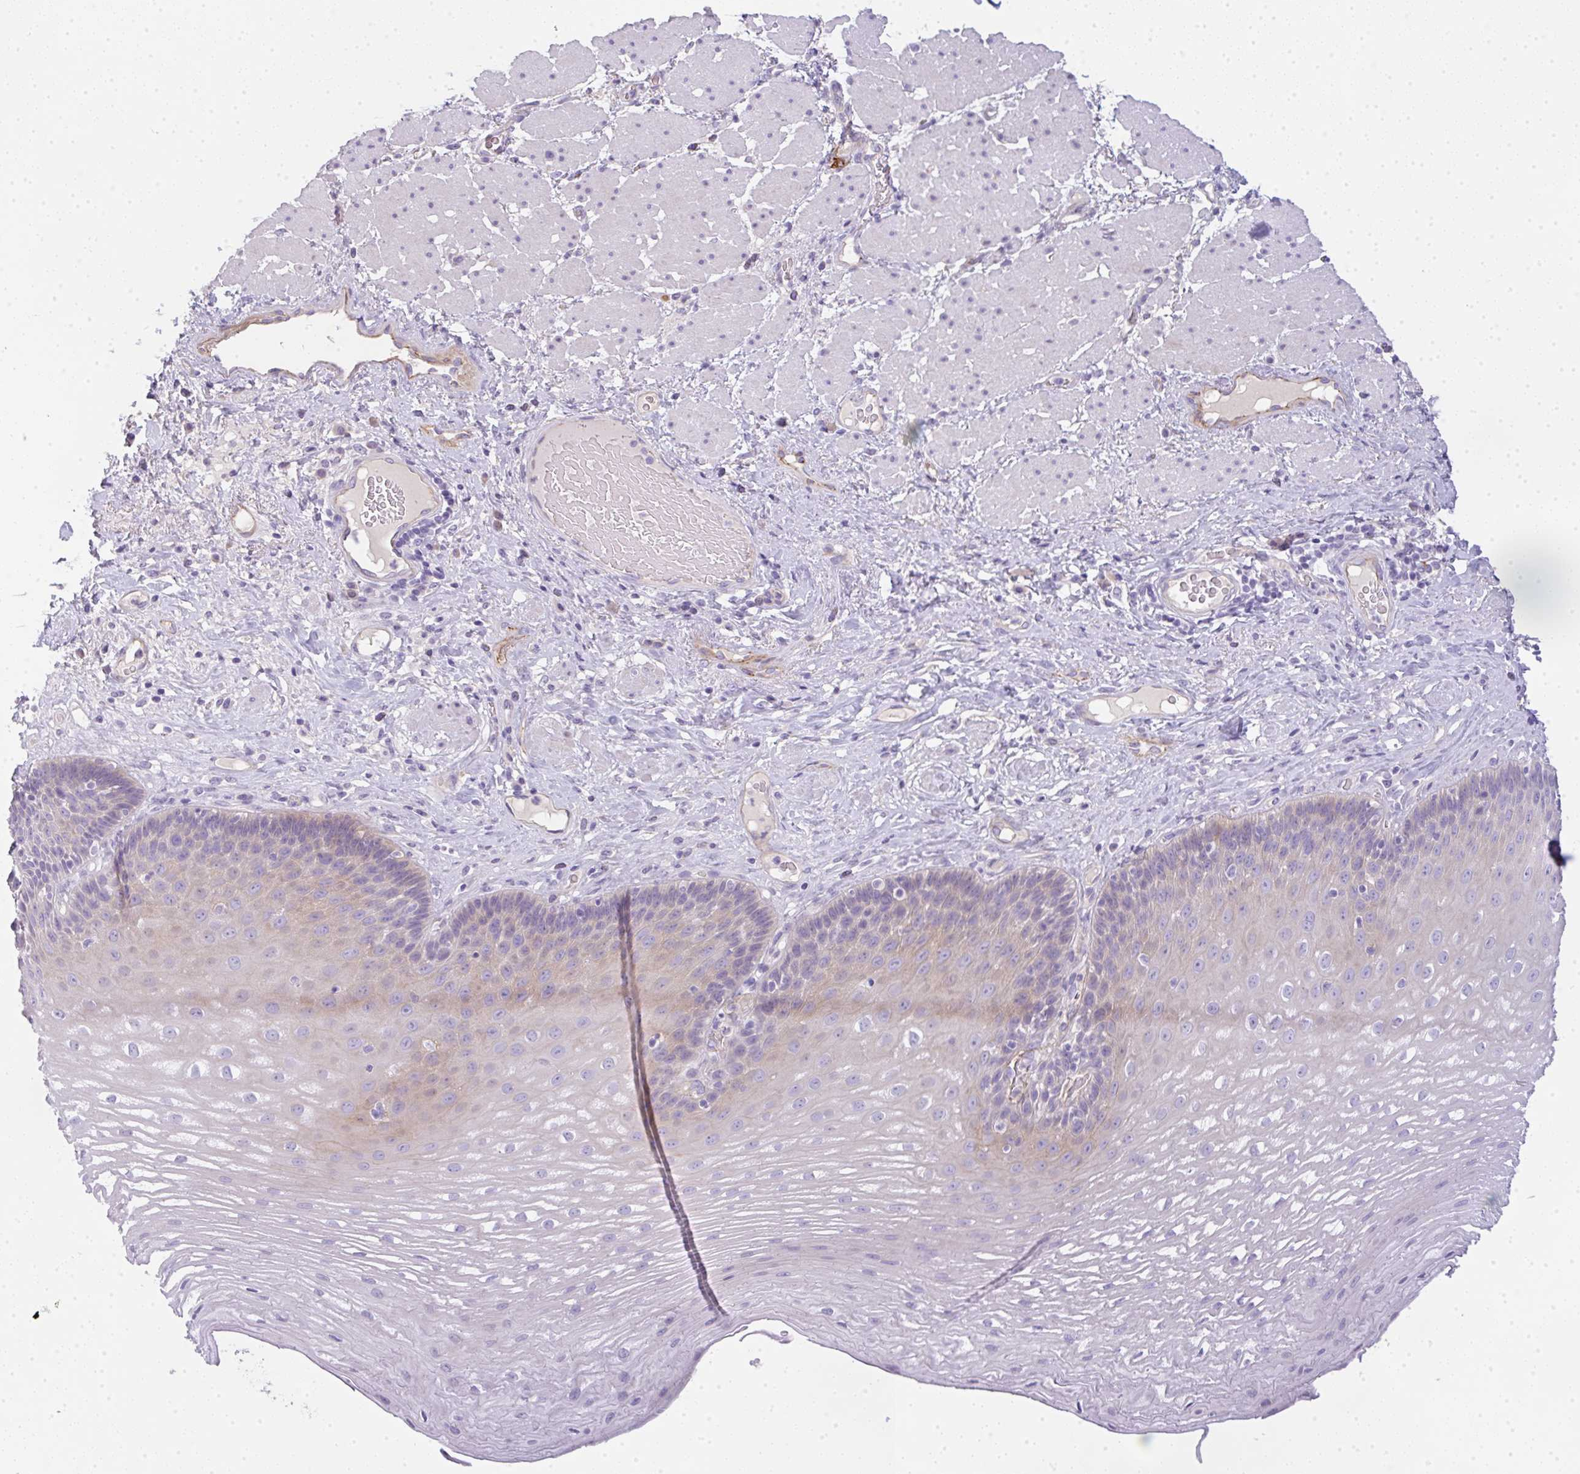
{"staining": {"intensity": "weak", "quantity": "25%-75%", "location": "cytoplasmic/membranous"}, "tissue": "esophagus", "cell_type": "Squamous epithelial cells", "image_type": "normal", "snomed": [{"axis": "morphology", "description": "Normal tissue, NOS"}, {"axis": "topography", "description": "Esophagus"}], "caption": "About 25%-75% of squamous epithelial cells in benign esophagus exhibit weak cytoplasmic/membranous protein staining as visualized by brown immunohistochemical staining.", "gene": "LPAR4", "patient": {"sex": "male", "age": 62}}